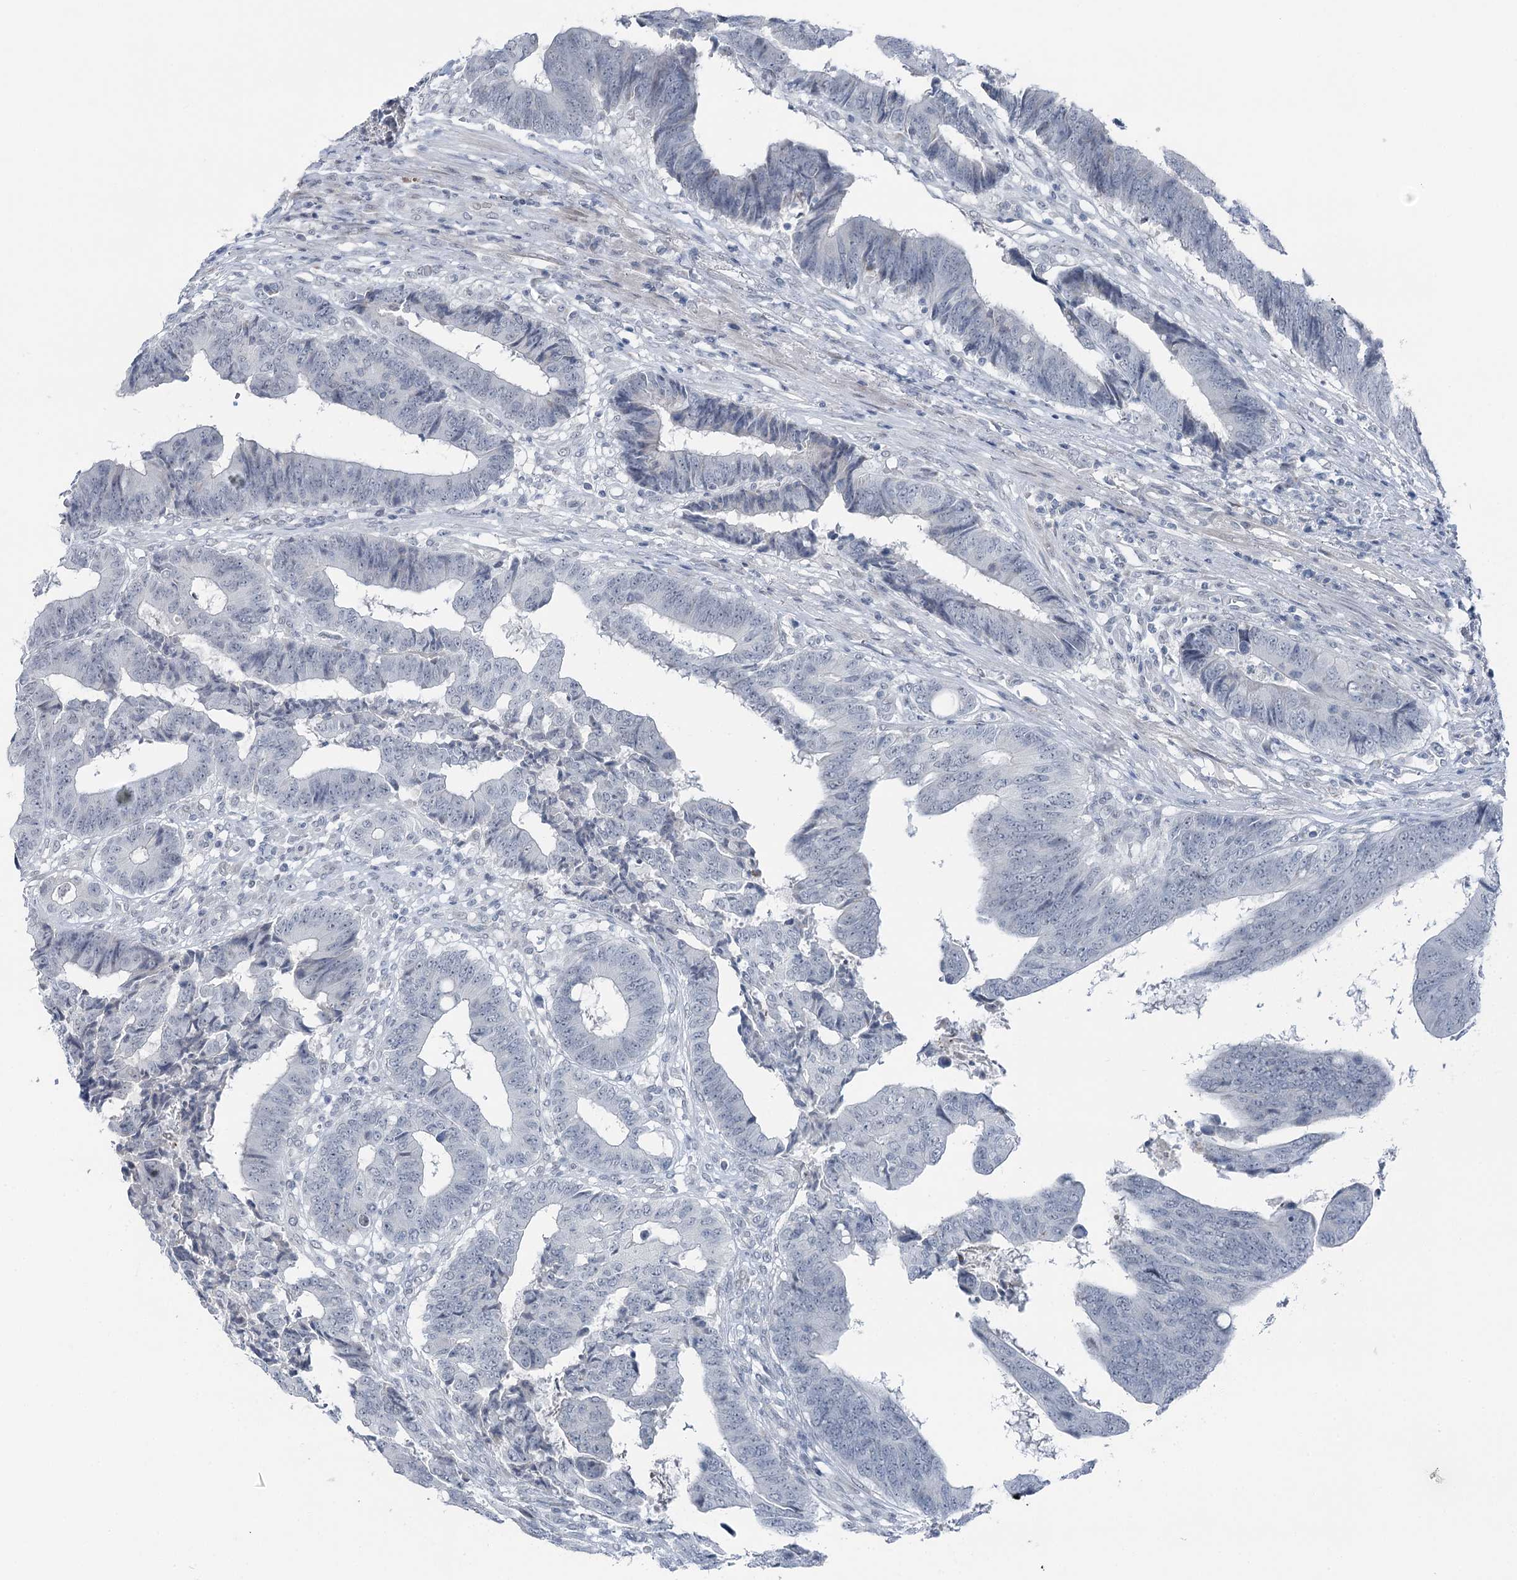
{"staining": {"intensity": "negative", "quantity": "none", "location": "none"}, "tissue": "colorectal cancer", "cell_type": "Tumor cells", "image_type": "cancer", "snomed": [{"axis": "morphology", "description": "Adenocarcinoma, NOS"}, {"axis": "topography", "description": "Rectum"}], "caption": "Tumor cells show no significant protein positivity in colorectal cancer (adenocarcinoma).", "gene": "STEEP1", "patient": {"sex": "male", "age": 84}}